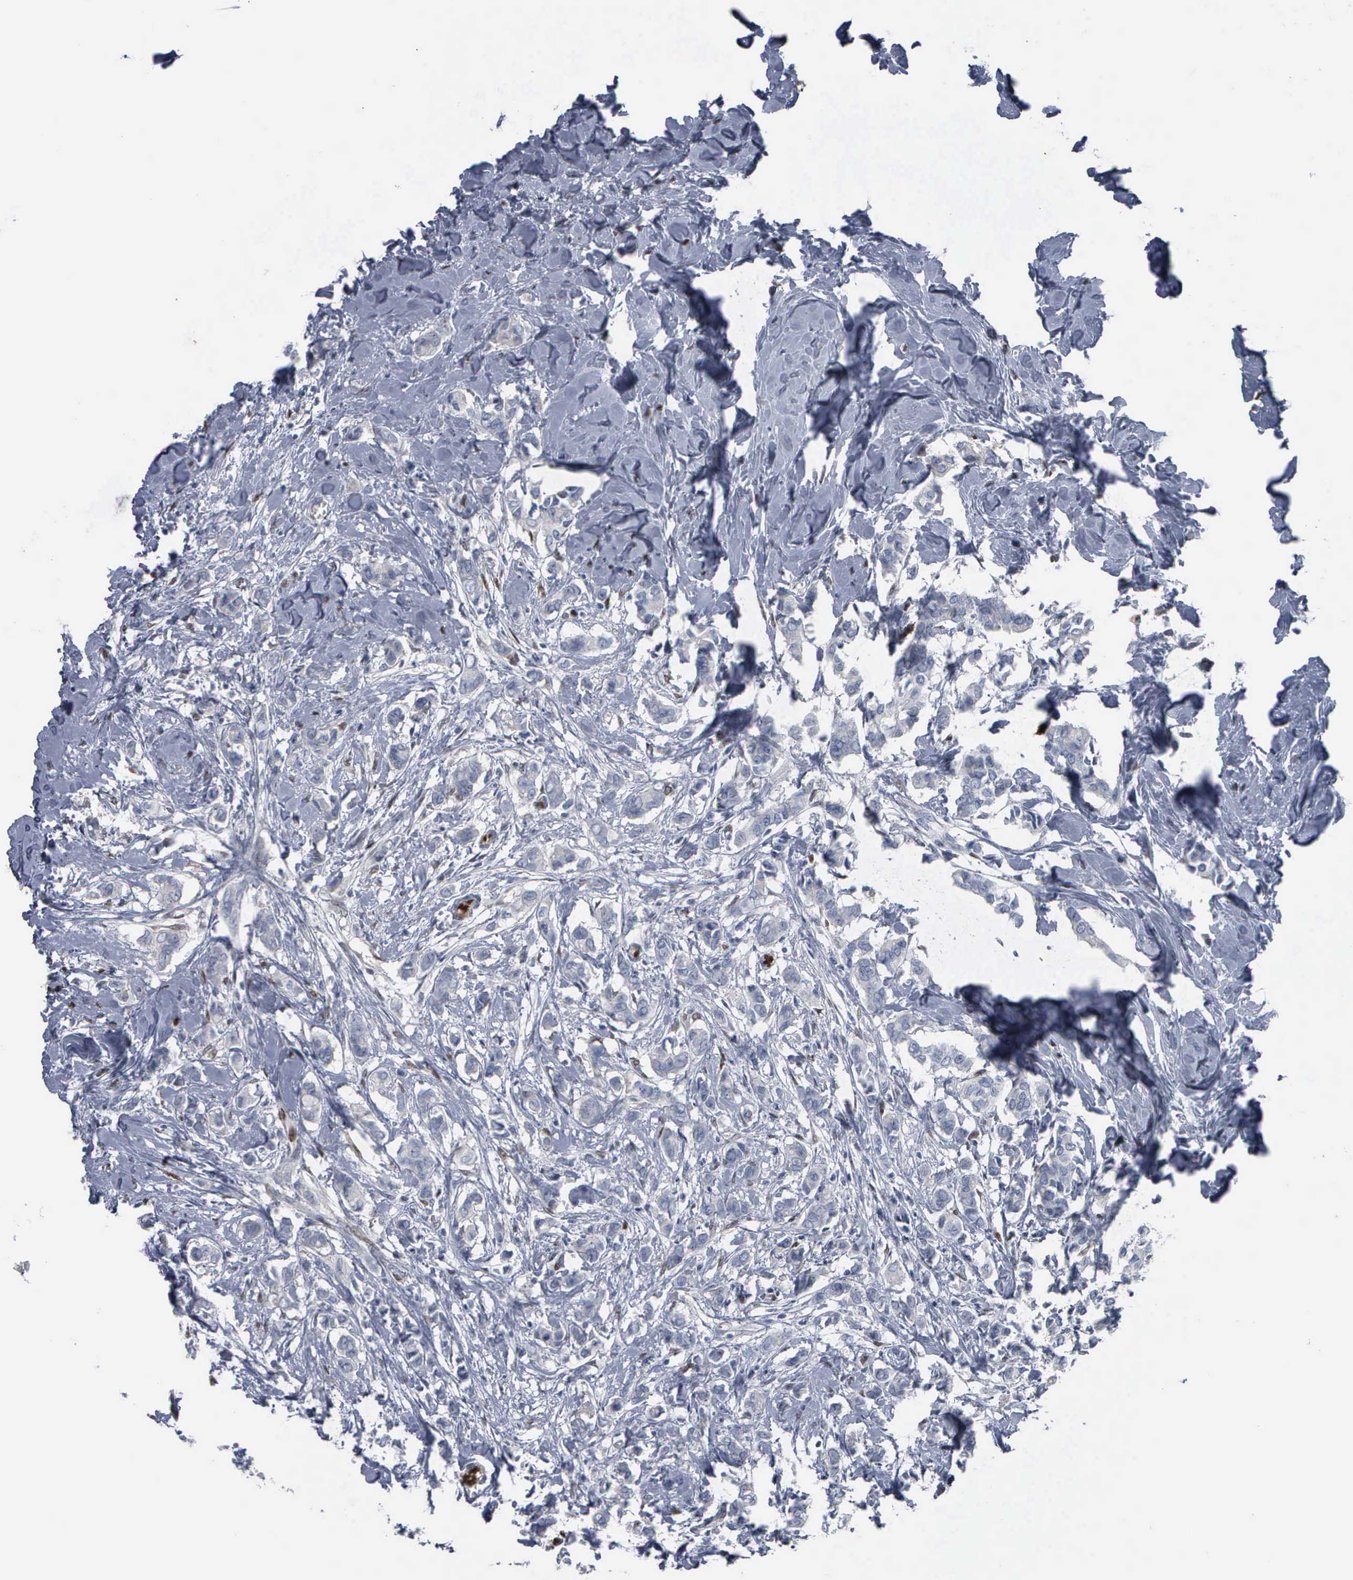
{"staining": {"intensity": "negative", "quantity": "none", "location": "none"}, "tissue": "breast cancer", "cell_type": "Tumor cells", "image_type": "cancer", "snomed": [{"axis": "morphology", "description": "Duct carcinoma"}, {"axis": "topography", "description": "Breast"}], "caption": "There is no significant staining in tumor cells of breast infiltrating ductal carcinoma.", "gene": "FGF2", "patient": {"sex": "female", "age": 84}}